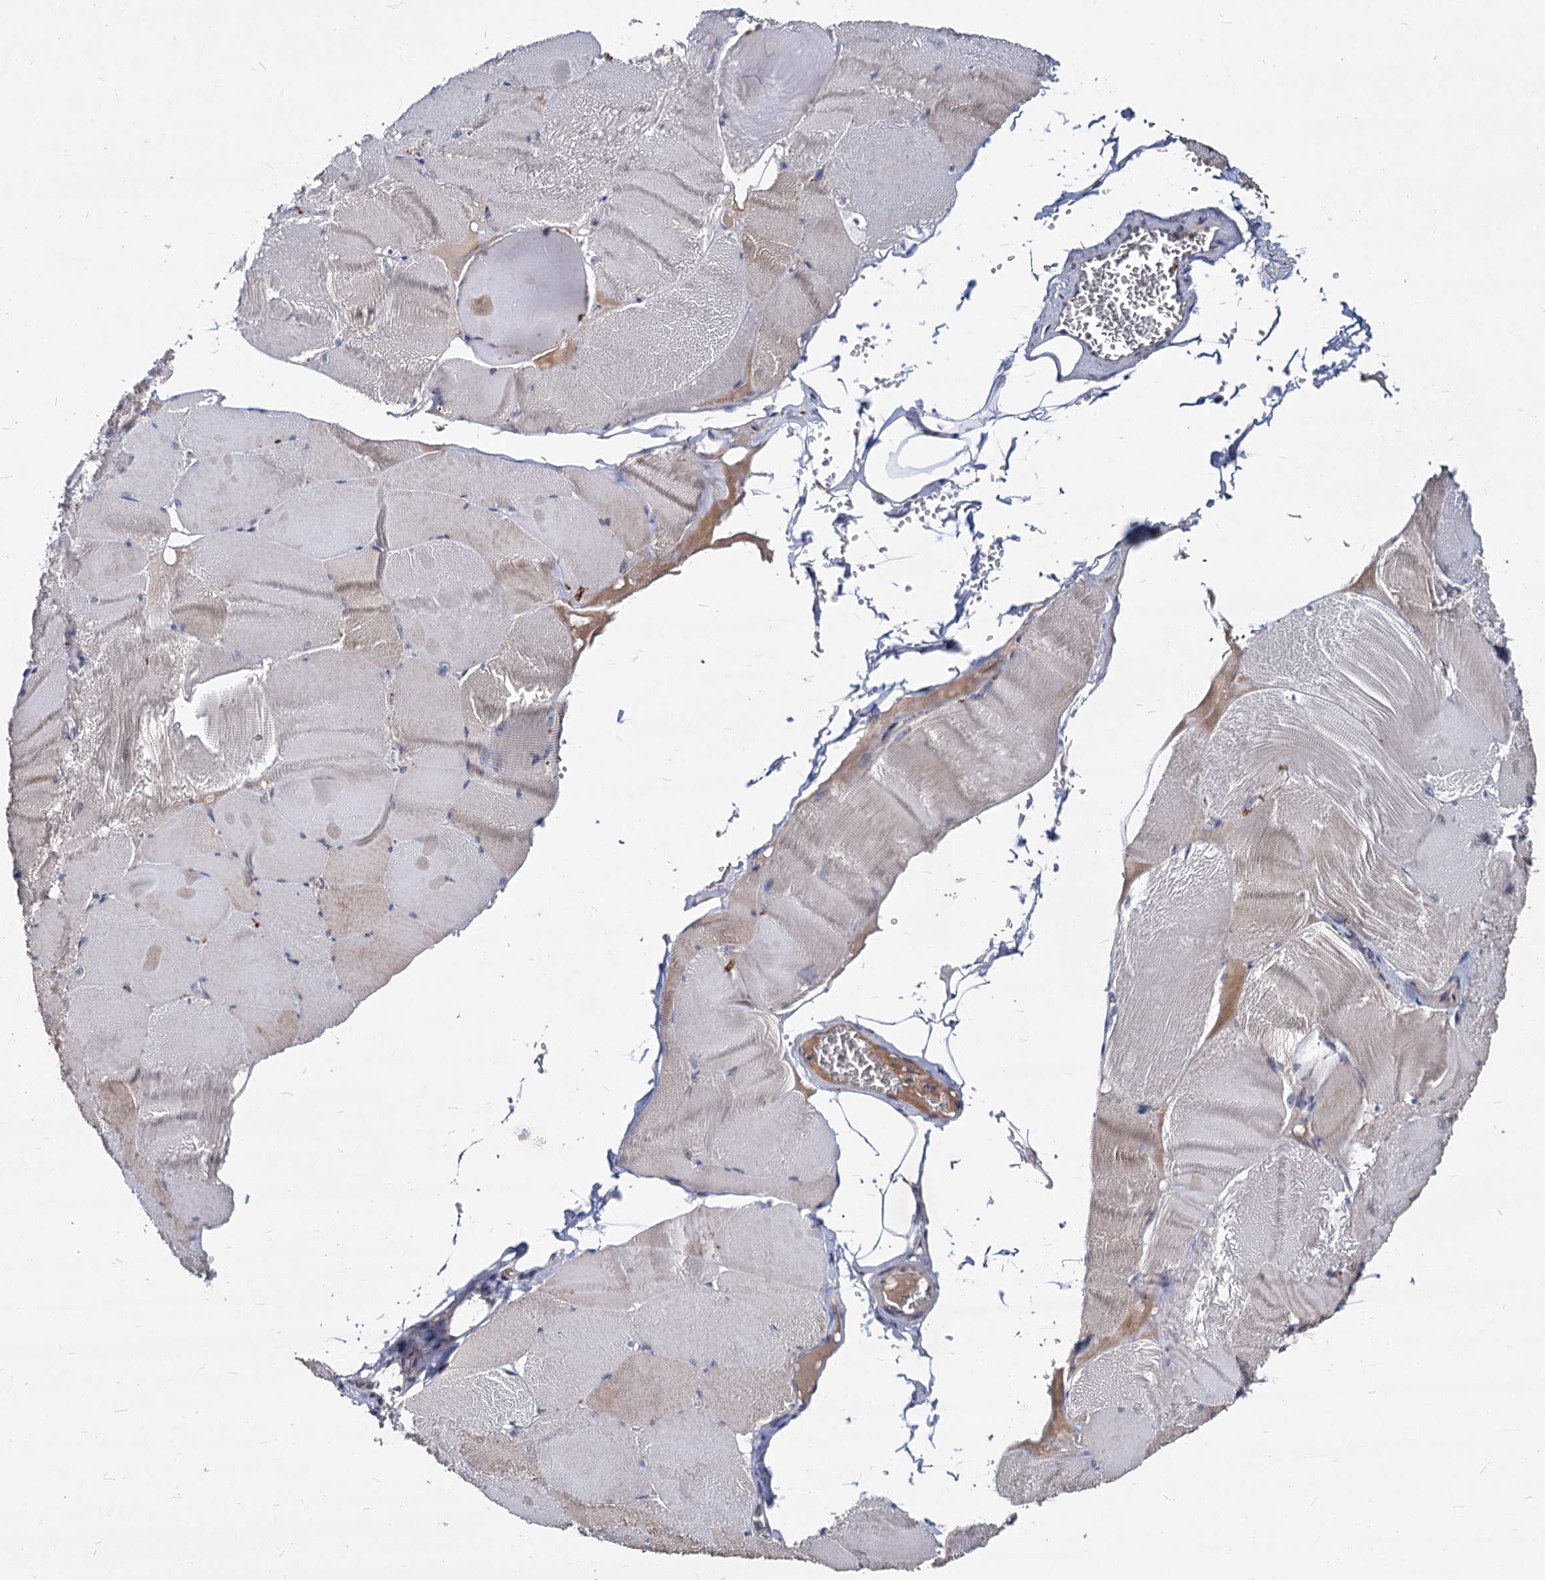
{"staining": {"intensity": "negative", "quantity": "none", "location": "none"}, "tissue": "skeletal muscle", "cell_type": "Myocytes", "image_type": "normal", "snomed": [{"axis": "morphology", "description": "Normal tissue, NOS"}, {"axis": "morphology", "description": "Basal cell carcinoma"}, {"axis": "topography", "description": "Skeletal muscle"}], "caption": "Immunohistochemistry (IHC) image of normal skeletal muscle stained for a protein (brown), which reveals no positivity in myocytes.", "gene": "C11orf86", "patient": {"sex": "female", "age": 64}}